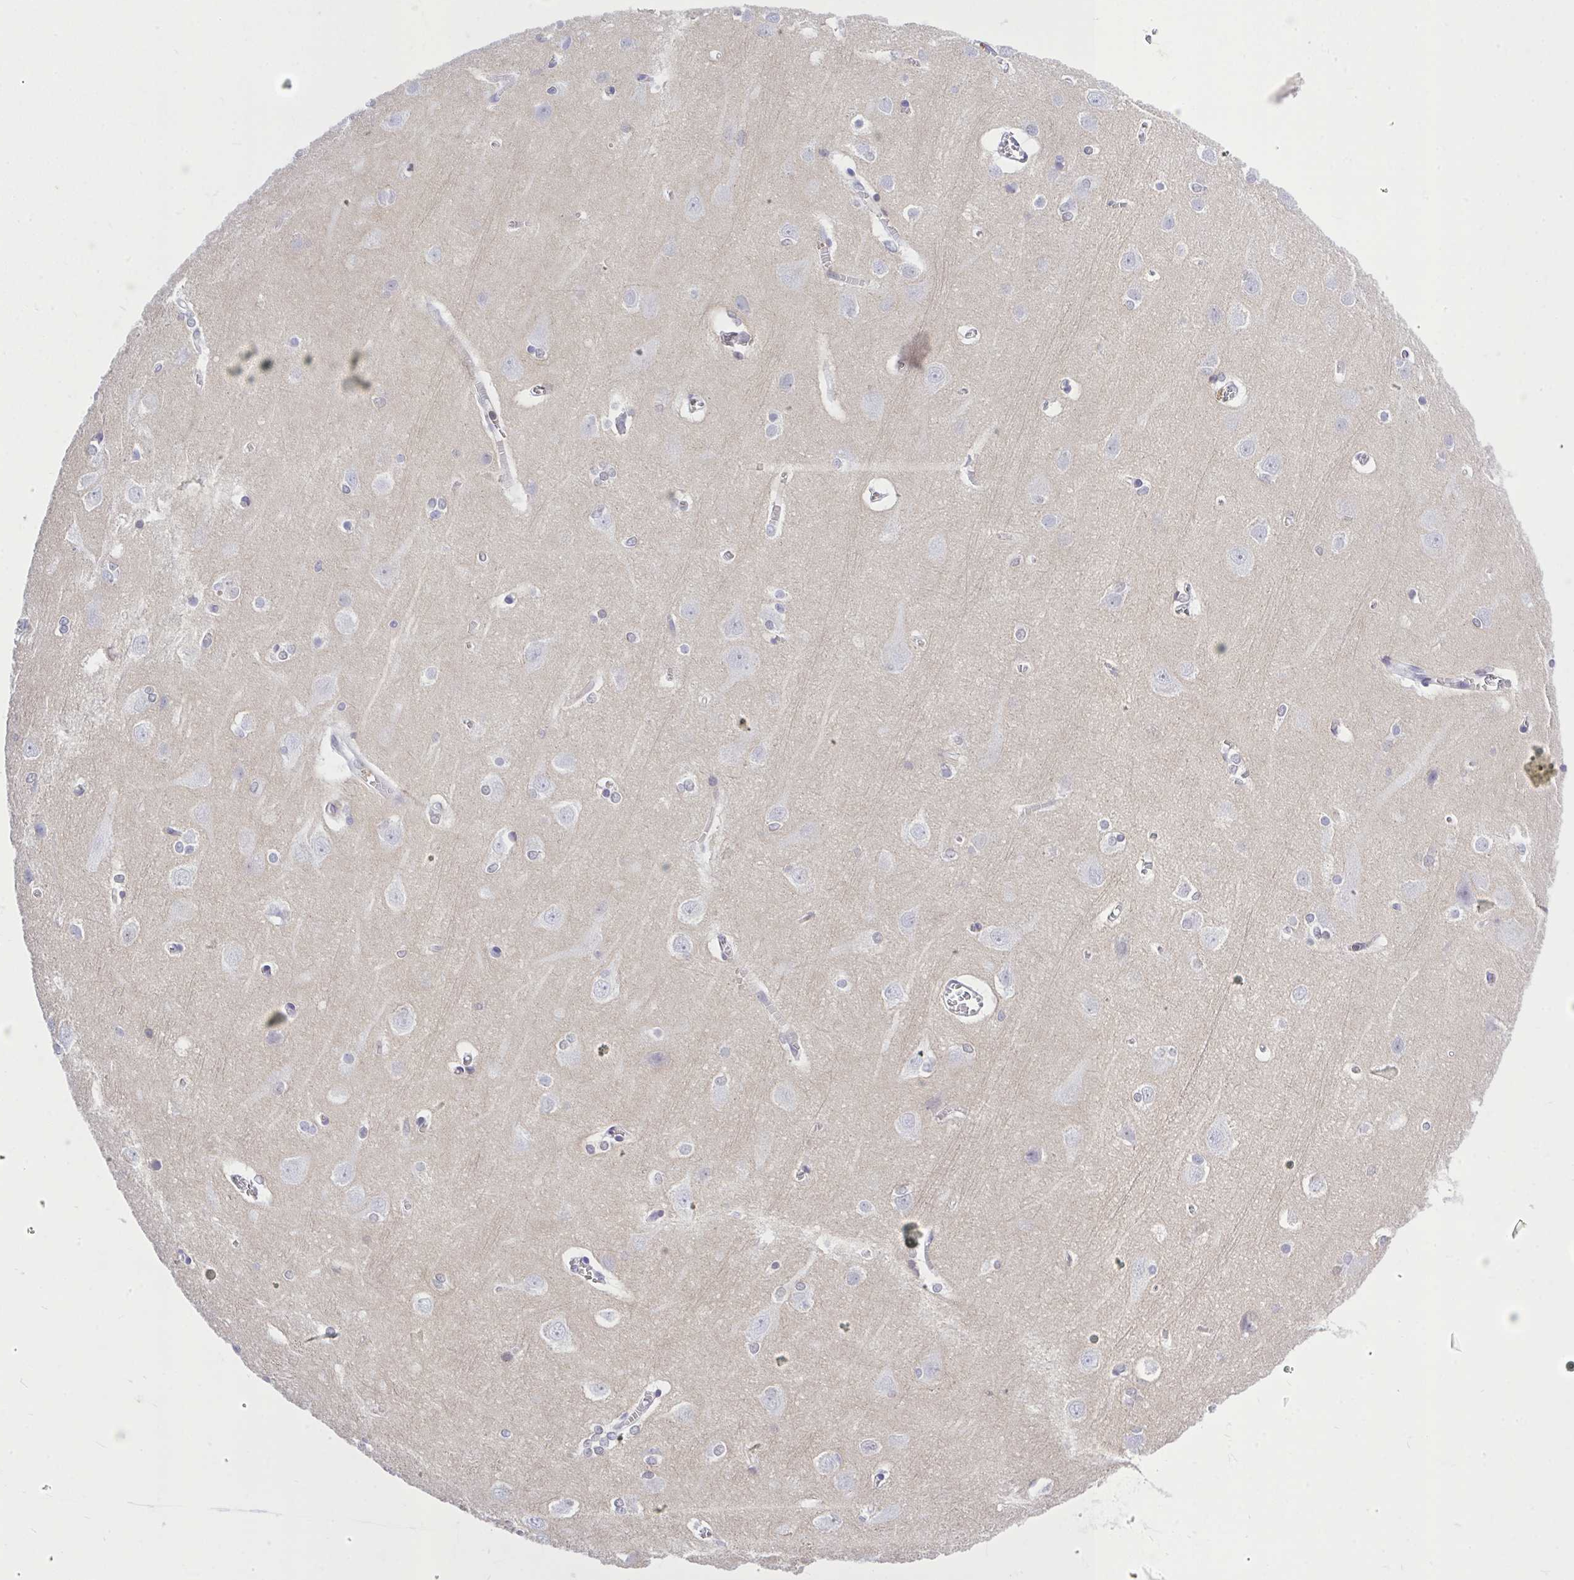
{"staining": {"intensity": "negative", "quantity": "none", "location": "none"}, "tissue": "cerebral cortex", "cell_type": "Endothelial cells", "image_type": "normal", "snomed": [{"axis": "morphology", "description": "Normal tissue, NOS"}, {"axis": "topography", "description": "Cerebral cortex"}], "caption": "A high-resolution micrograph shows immunohistochemistry (IHC) staining of normal cerebral cortex, which exhibits no significant expression in endothelial cells. (DAB IHC, high magnification).", "gene": "CXCL8", "patient": {"sex": "male", "age": 37}}